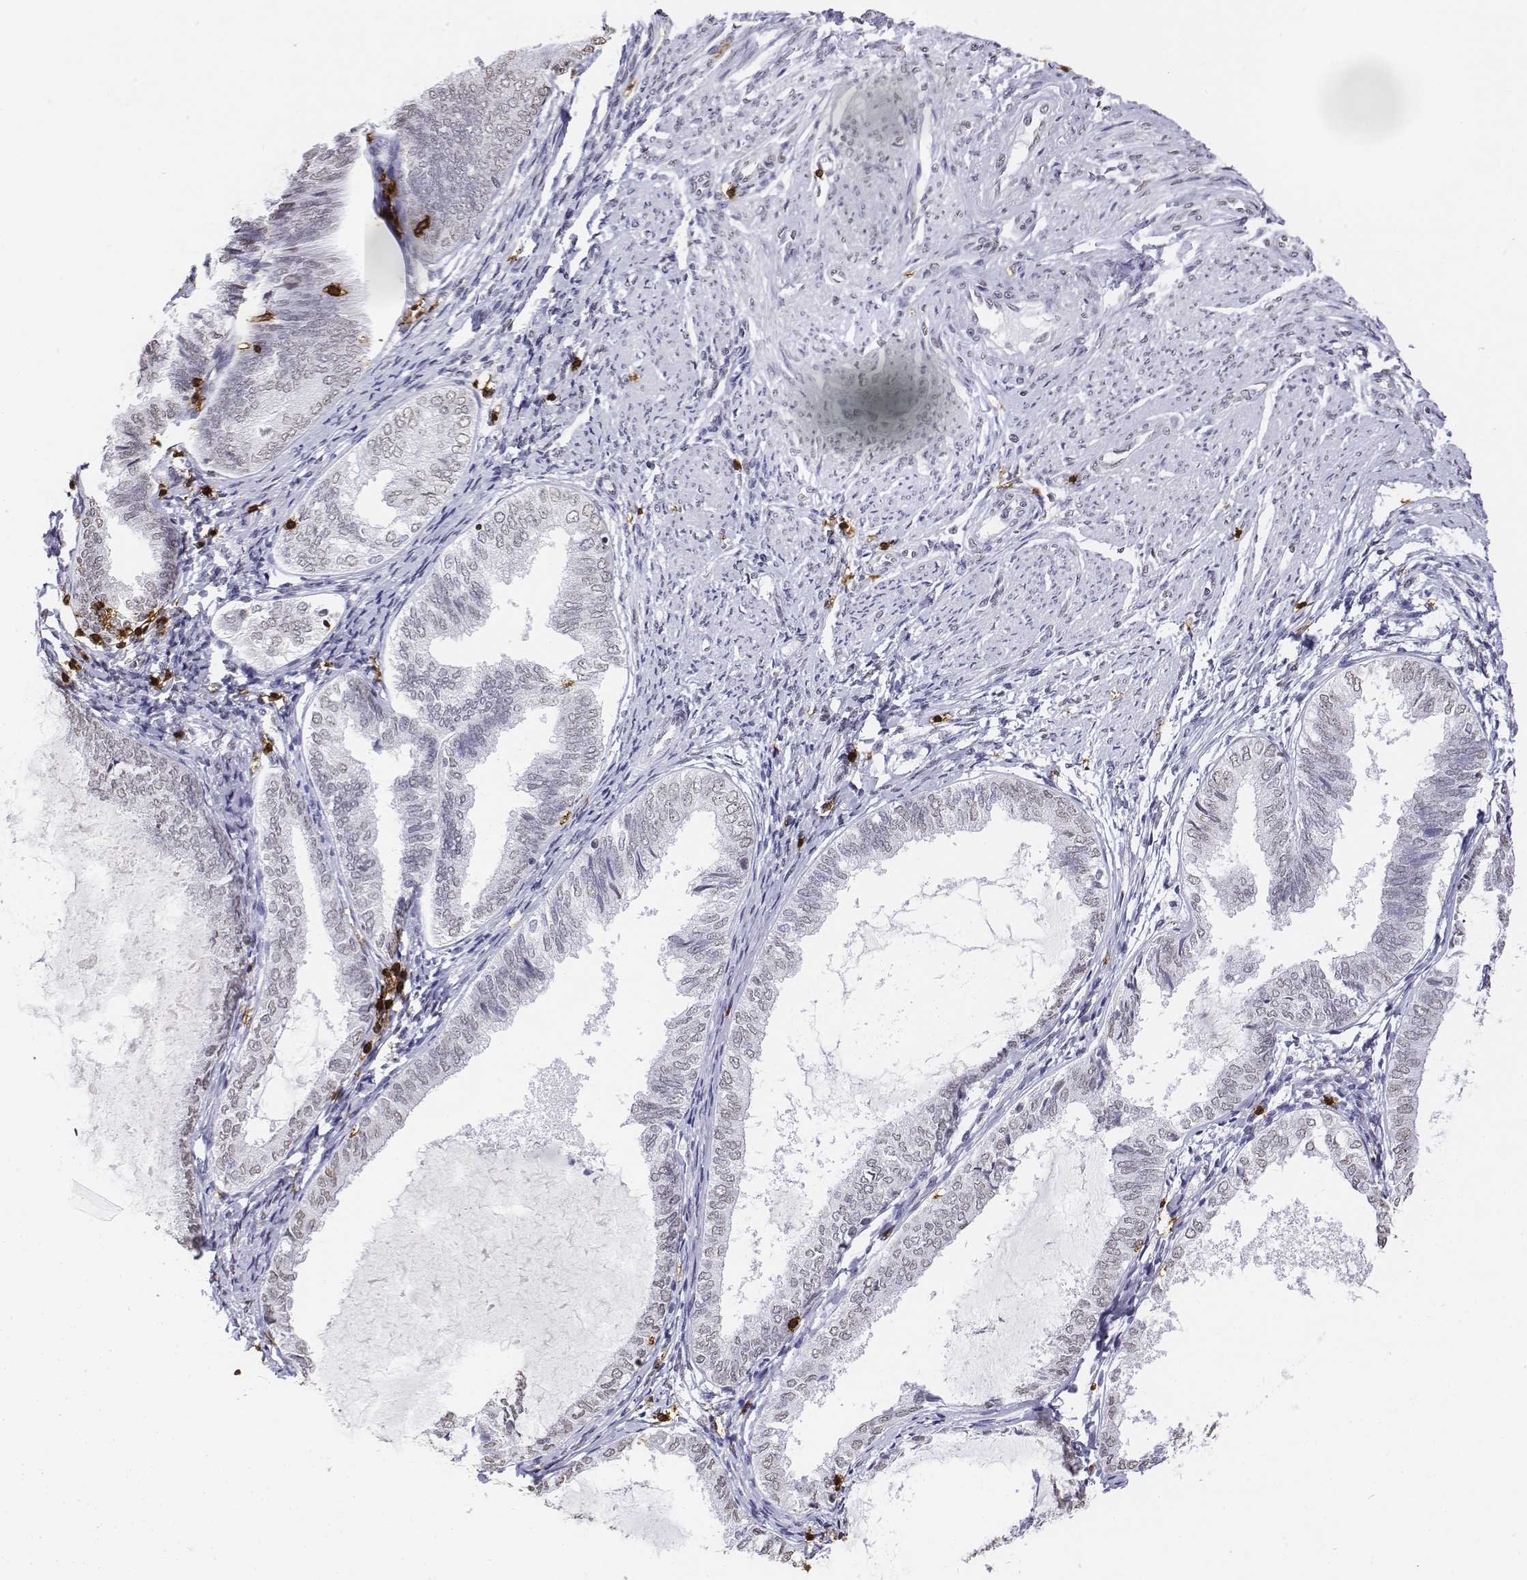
{"staining": {"intensity": "negative", "quantity": "none", "location": "none"}, "tissue": "endometrial cancer", "cell_type": "Tumor cells", "image_type": "cancer", "snomed": [{"axis": "morphology", "description": "Adenocarcinoma, NOS"}, {"axis": "topography", "description": "Endometrium"}], "caption": "A histopathology image of adenocarcinoma (endometrial) stained for a protein shows no brown staining in tumor cells. (DAB immunohistochemistry visualized using brightfield microscopy, high magnification).", "gene": "CD3E", "patient": {"sex": "female", "age": 68}}